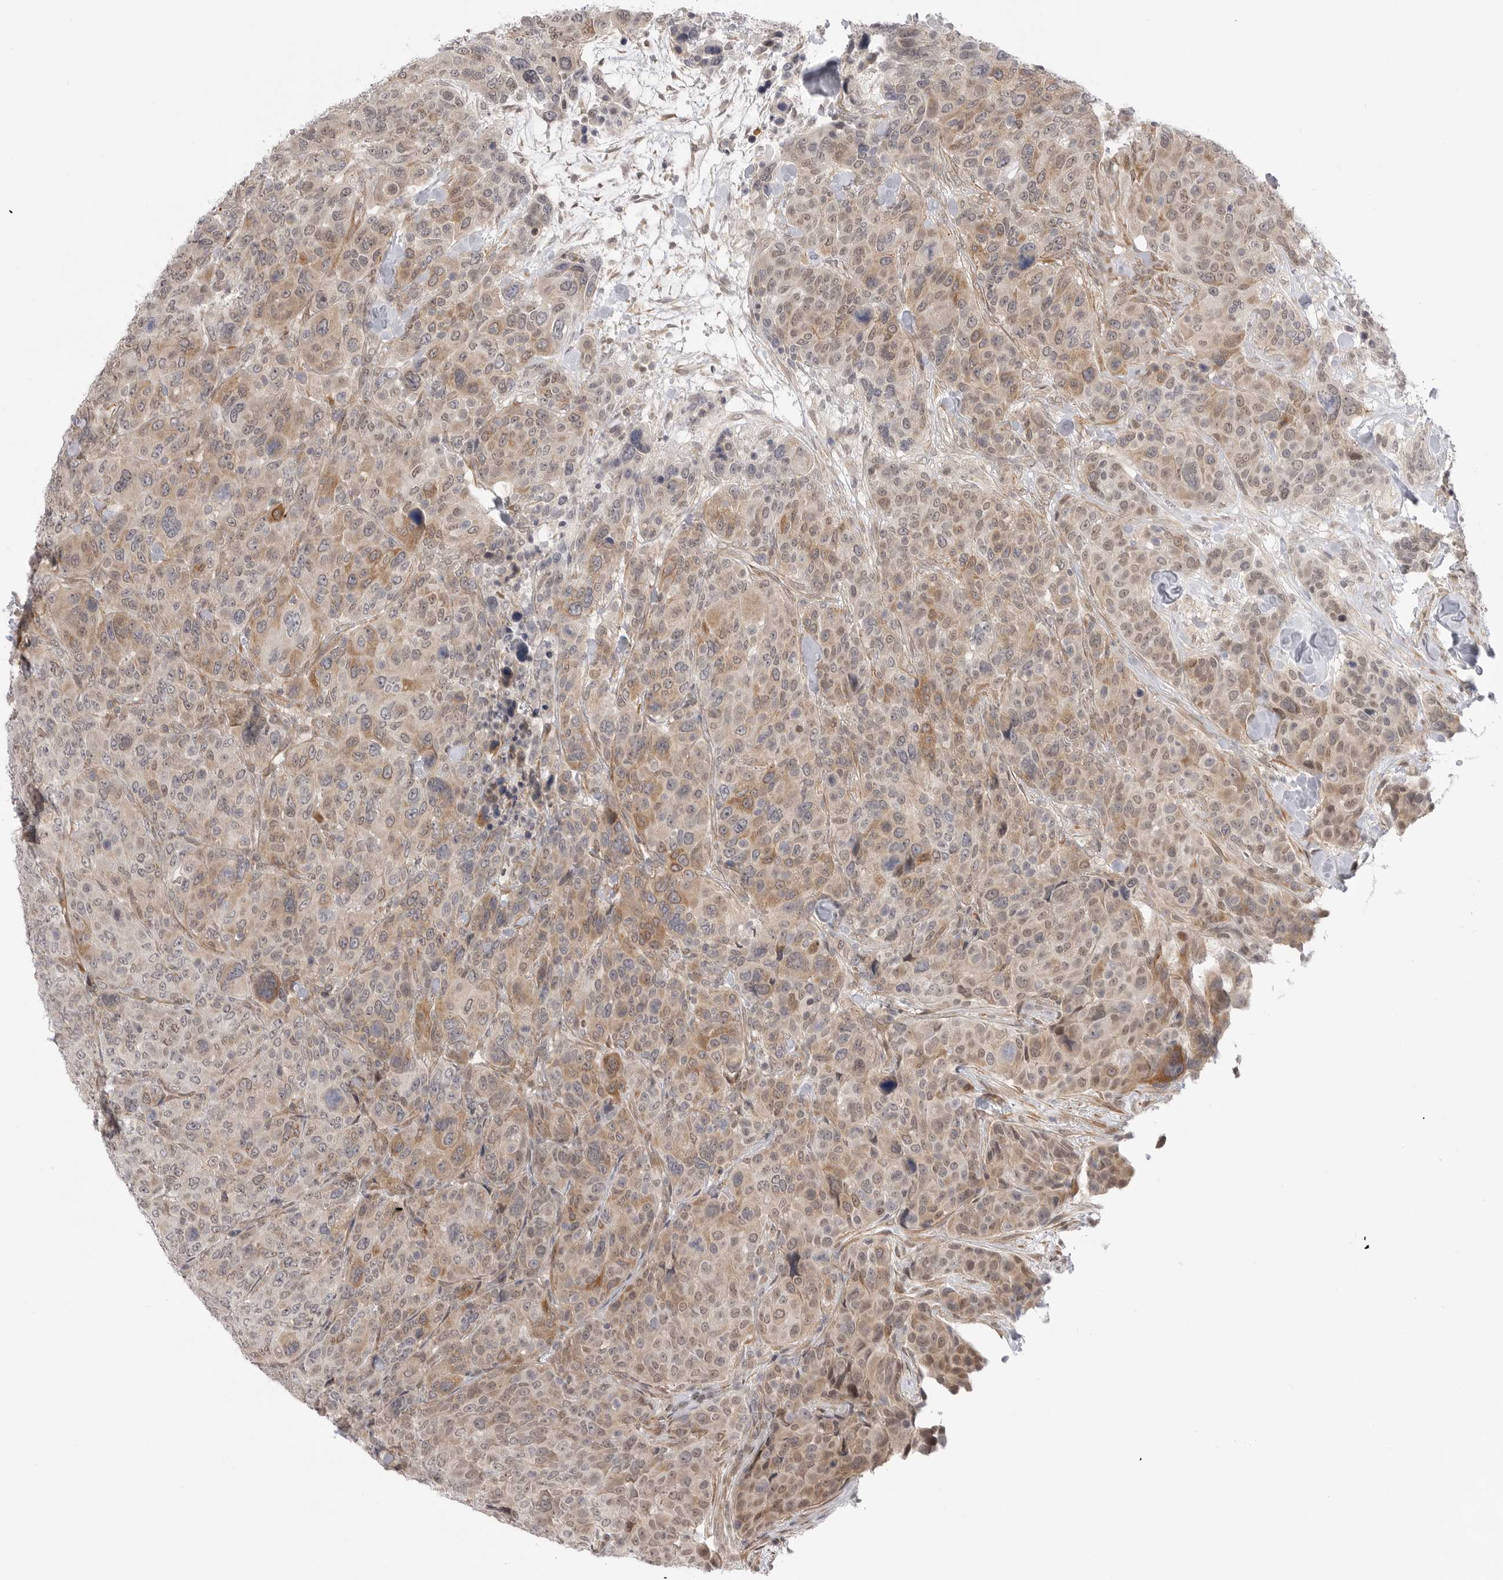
{"staining": {"intensity": "weak", "quantity": ">75%", "location": "cytoplasmic/membranous,nuclear"}, "tissue": "breast cancer", "cell_type": "Tumor cells", "image_type": "cancer", "snomed": [{"axis": "morphology", "description": "Duct carcinoma"}, {"axis": "topography", "description": "Breast"}], "caption": "About >75% of tumor cells in breast cancer (infiltrating ductal carcinoma) show weak cytoplasmic/membranous and nuclear protein staining as visualized by brown immunohistochemical staining.", "gene": "GGT6", "patient": {"sex": "female", "age": 37}}